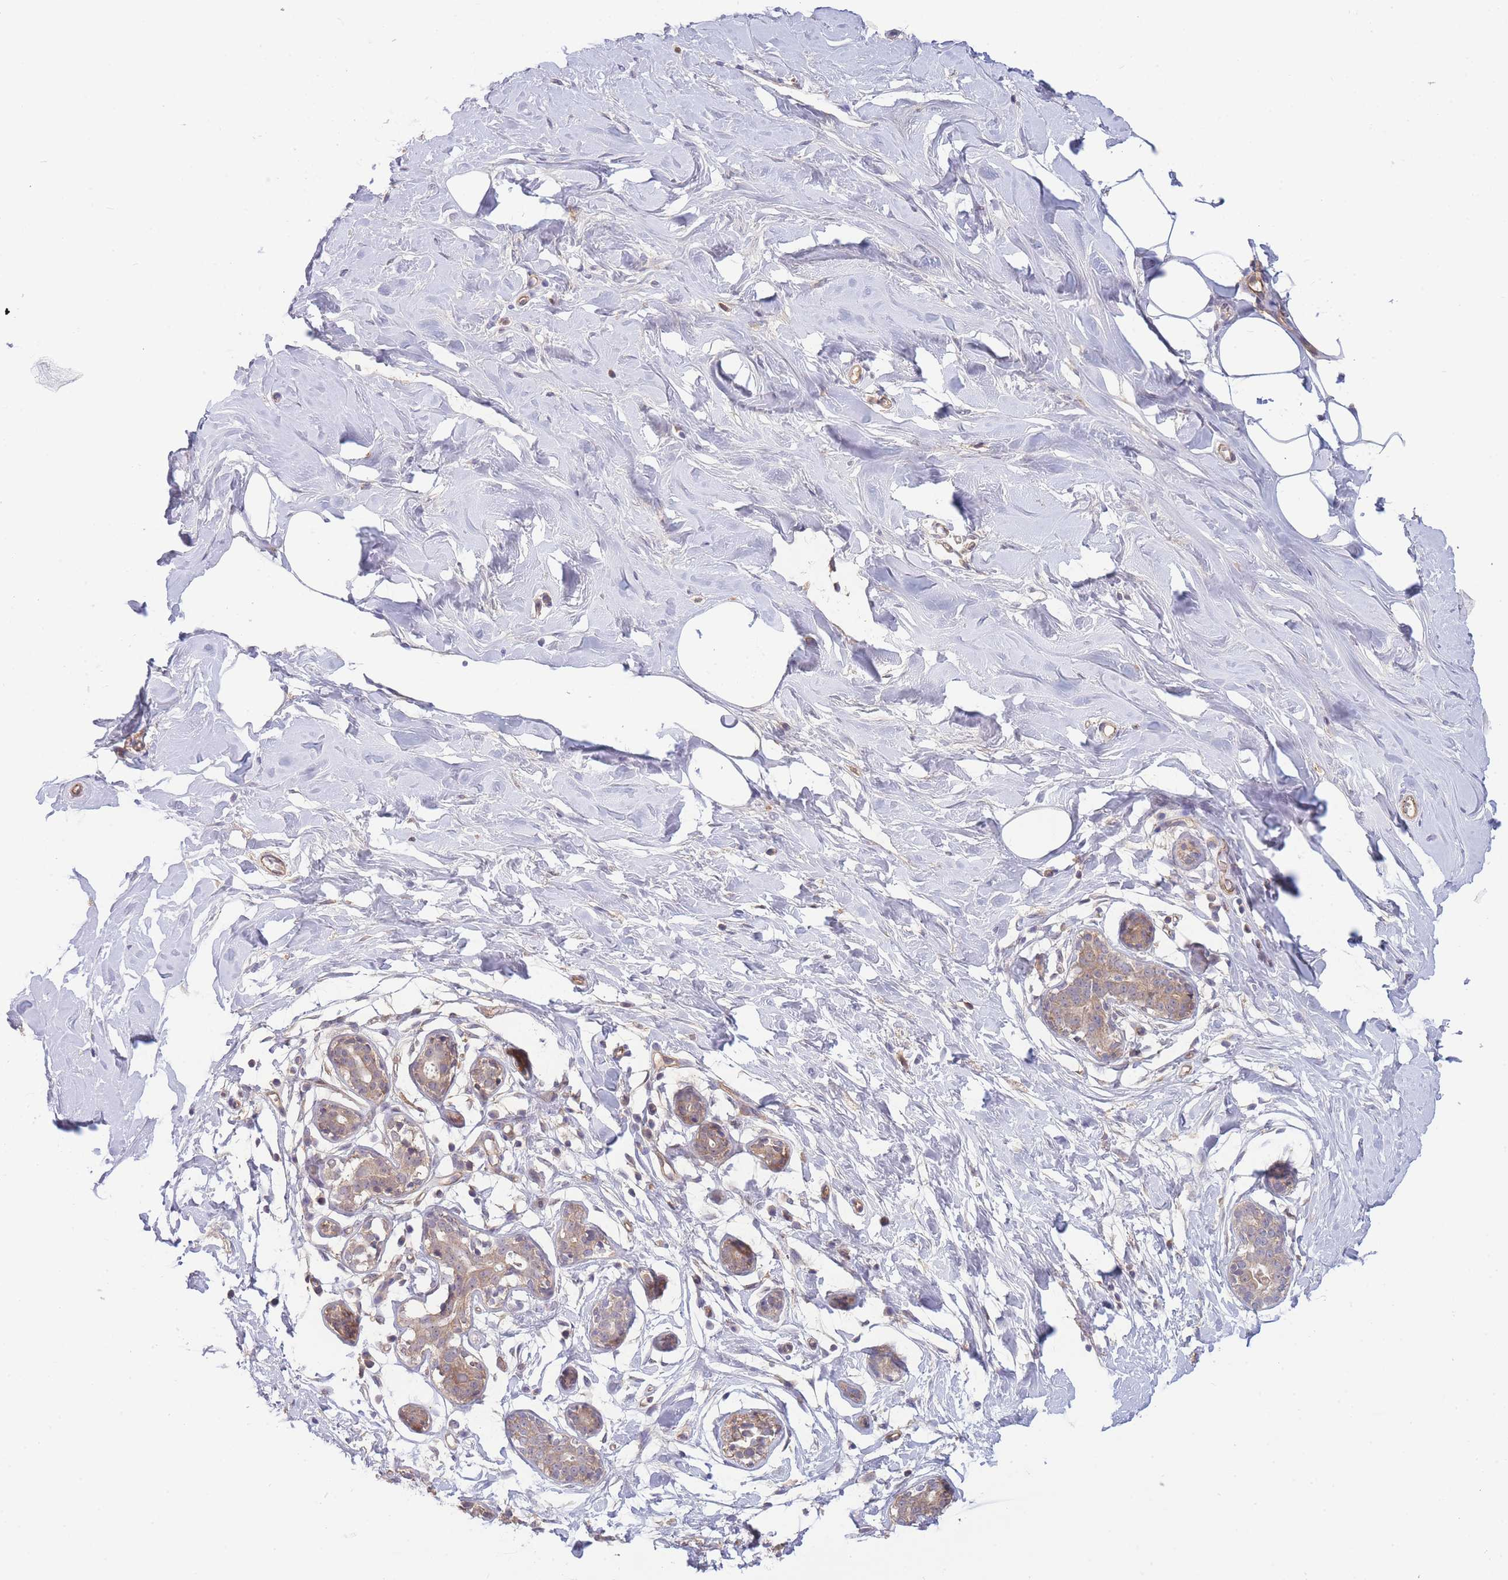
{"staining": {"intensity": "negative", "quantity": "none", "location": "none"}, "tissue": "breast", "cell_type": "Adipocytes", "image_type": "normal", "snomed": [{"axis": "morphology", "description": "Normal tissue, NOS"}, {"axis": "topography", "description": "Breast"}], "caption": "A high-resolution histopathology image shows IHC staining of normal breast, which demonstrates no significant positivity in adipocytes.", "gene": "NDUFAF5", "patient": {"sex": "female", "age": 27}}